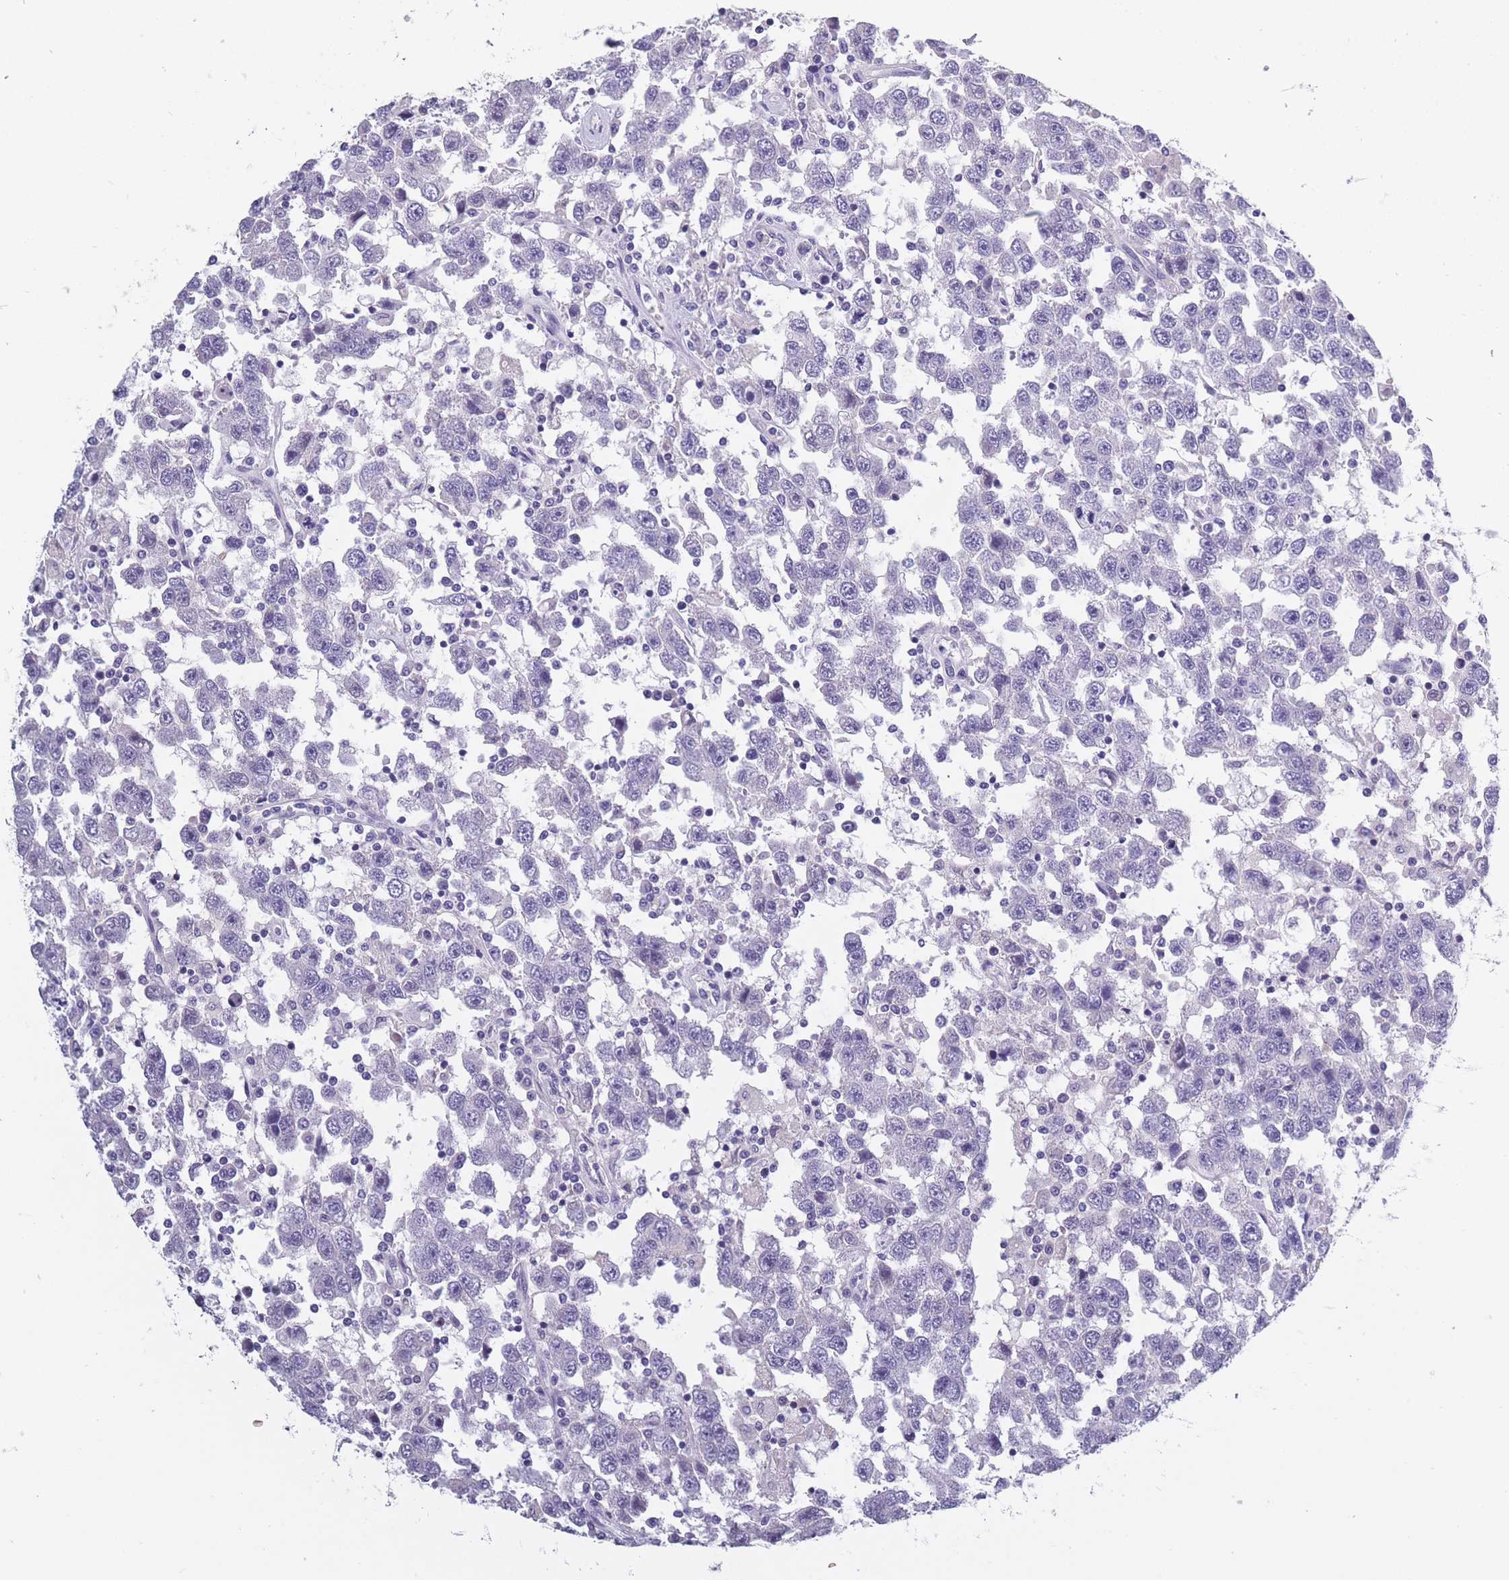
{"staining": {"intensity": "negative", "quantity": "none", "location": "none"}, "tissue": "testis cancer", "cell_type": "Tumor cells", "image_type": "cancer", "snomed": [{"axis": "morphology", "description": "Seminoma, NOS"}, {"axis": "topography", "description": "Testis"}], "caption": "Immunohistochemistry (IHC) of human testis cancer (seminoma) exhibits no staining in tumor cells. The staining was performed using DAB (3,3'-diaminobenzidine) to visualize the protein expression in brown, while the nuclei were stained in blue with hematoxylin (Magnification: 20x).", "gene": "OR4C5", "patient": {"sex": "male", "age": 41}}